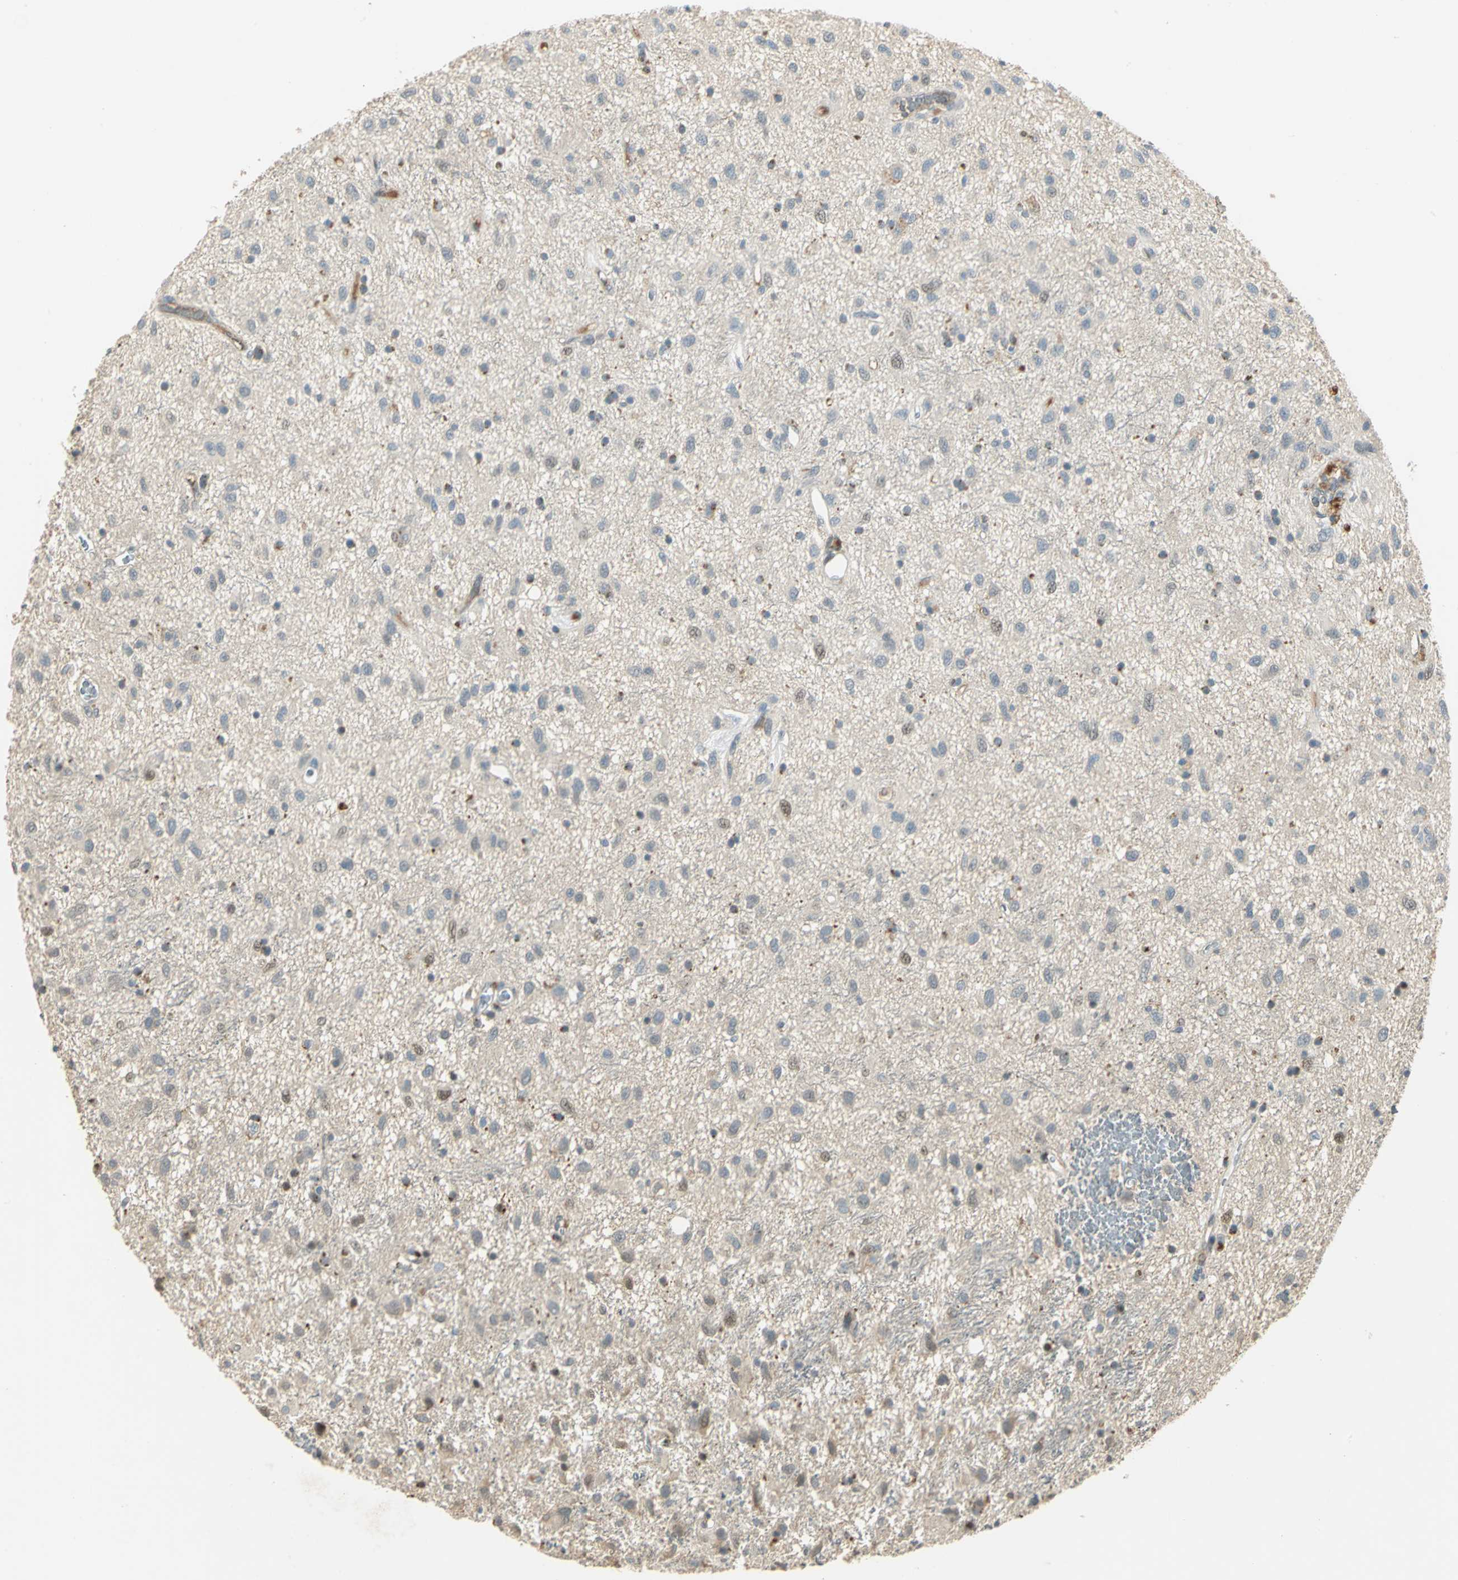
{"staining": {"intensity": "weak", "quantity": "25%-75%", "location": "cytoplasmic/membranous"}, "tissue": "glioma", "cell_type": "Tumor cells", "image_type": "cancer", "snomed": [{"axis": "morphology", "description": "Glioma, malignant, Low grade"}, {"axis": "topography", "description": "Brain"}], "caption": "Immunohistochemistry (IHC) of low-grade glioma (malignant) shows low levels of weak cytoplasmic/membranous expression in approximately 25%-75% of tumor cells.", "gene": "PROC", "patient": {"sex": "male", "age": 77}}